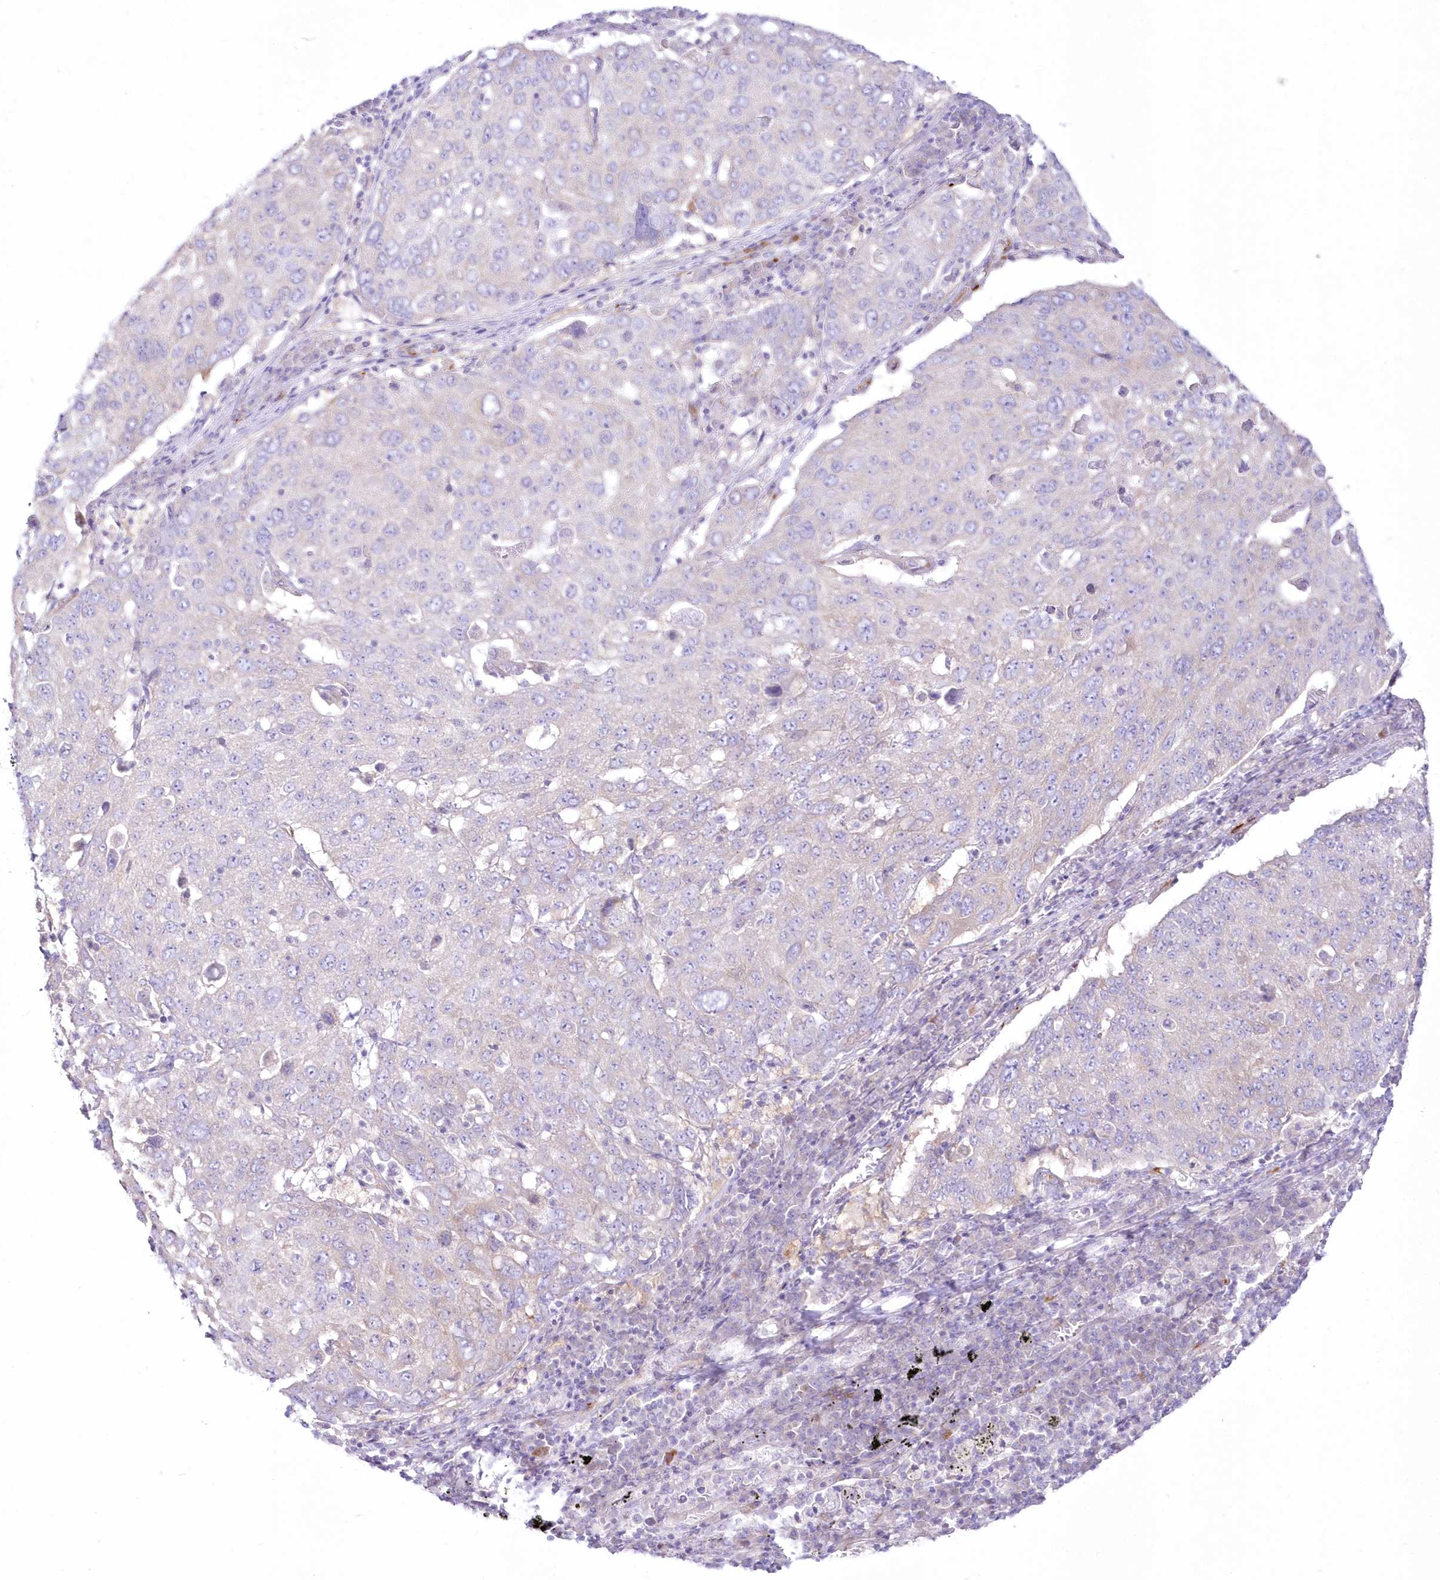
{"staining": {"intensity": "negative", "quantity": "none", "location": "none"}, "tissue": "lung cancer", "cell_type": "Tumor cells", "image_type": "cancer", "snomed": [{"axis": "morphology", "description": "Squamous cell carcinoma, NOS"}, {"axis": "topography", "description": "Lung"}], "caption": "DAB immunohistochemical staining of human lung squamous cell carcinoma shows no significant expression in tumor cells.", "gene": "ZNF843", "patient": {"sex": "male", "age": 65}}